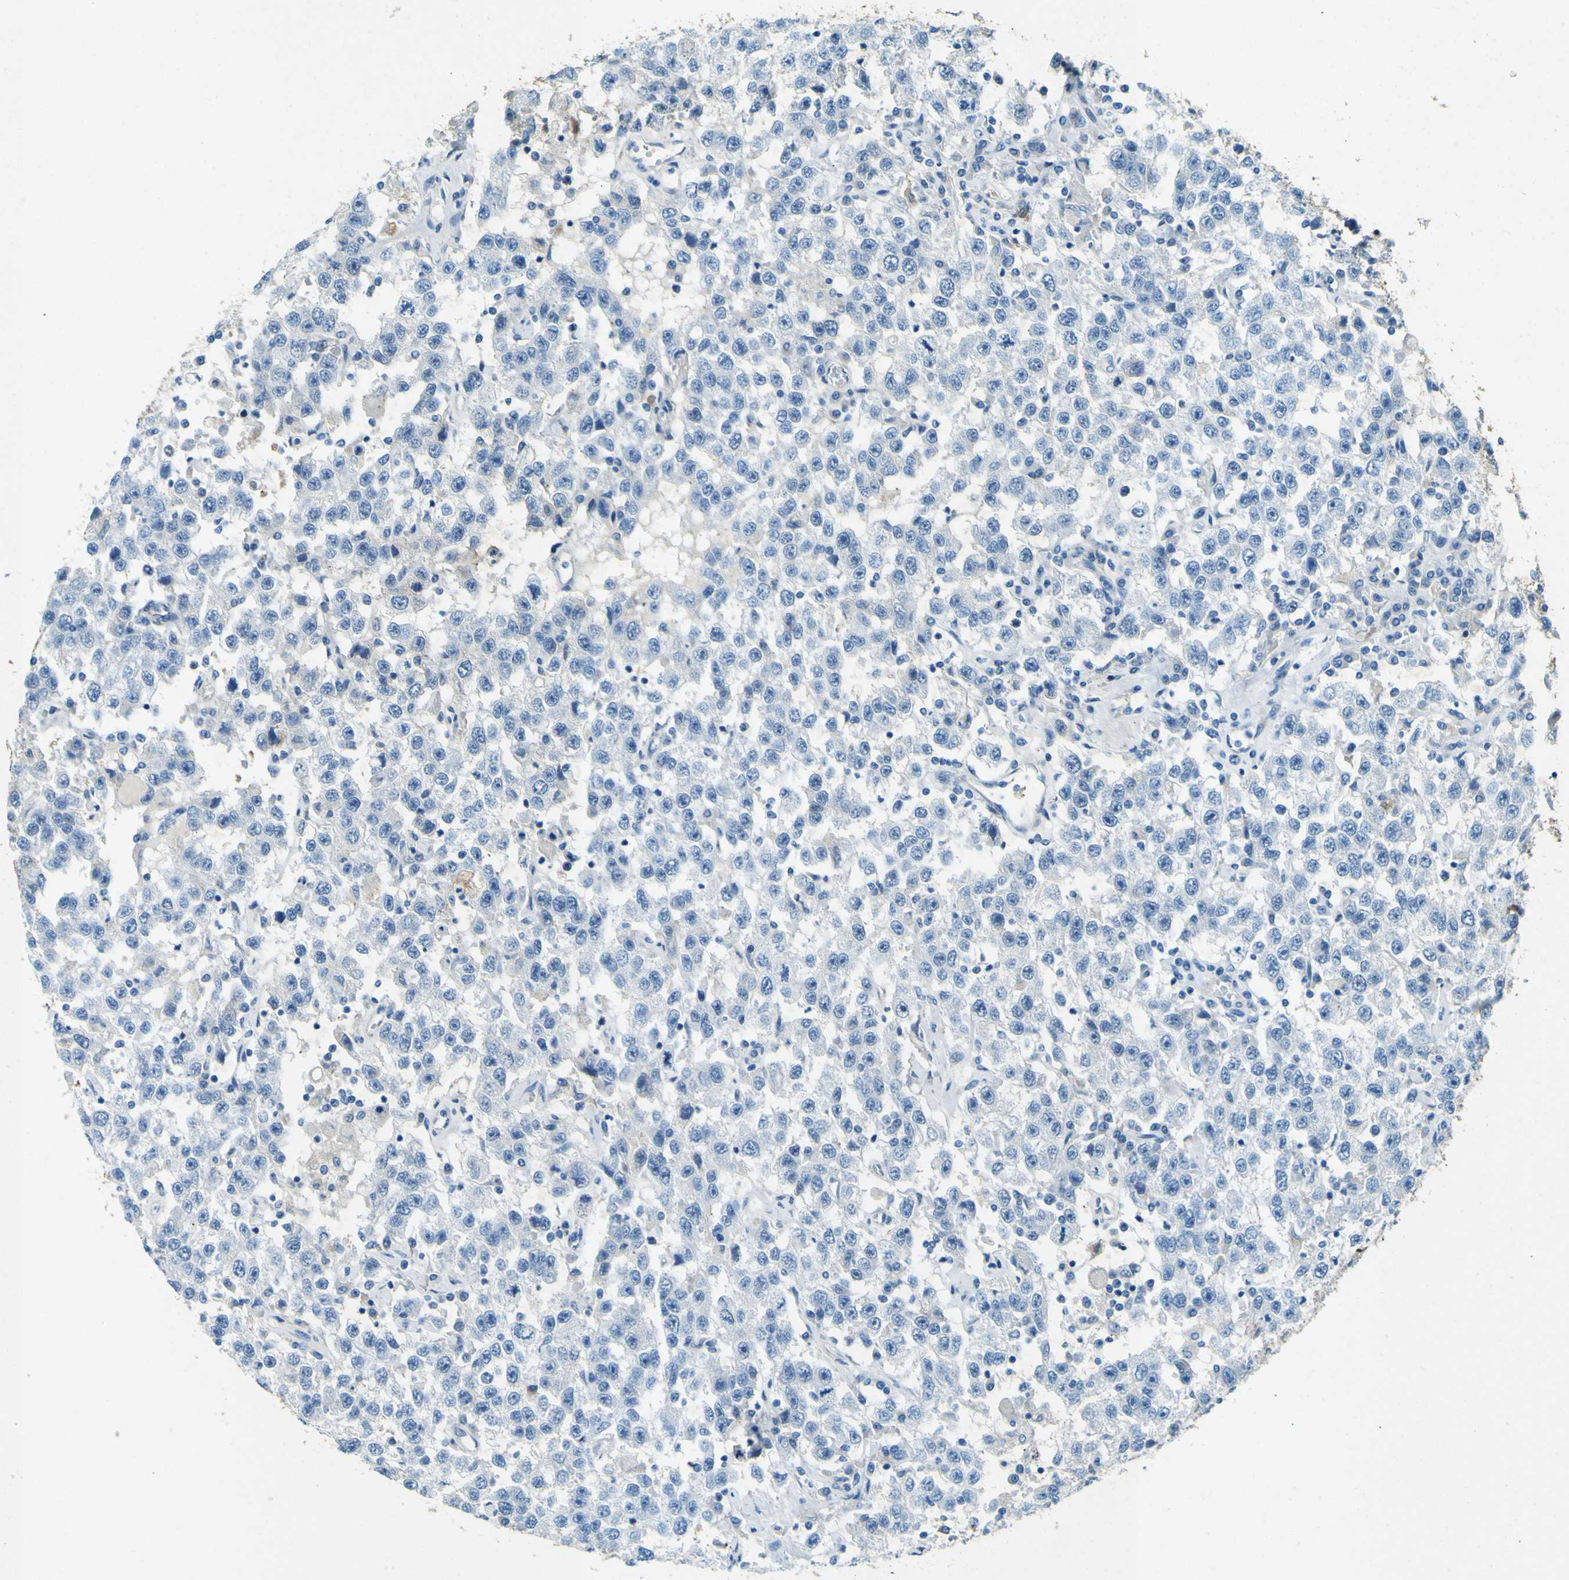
{"staining": {"intensity": "negative", "quantity": "none", "location": "none"}, "tissue": "testis cancer", "cell_type": "Tumor cells", "image_type": "cancer", "snomed": [{"axis": "morphology", "description": "Seminoma, NOS"}, {"axis": "topography", "description": "Testis"}], "caption": "The micrograph displays no significant expression in tumor cells of testis seminoma. (Brightfield microscopy of DAB (3,3'-diaminobenzidine) IHC at high magnification).", "gene": "PDE9A", "patient": {"sex": "male", "age": 41}}